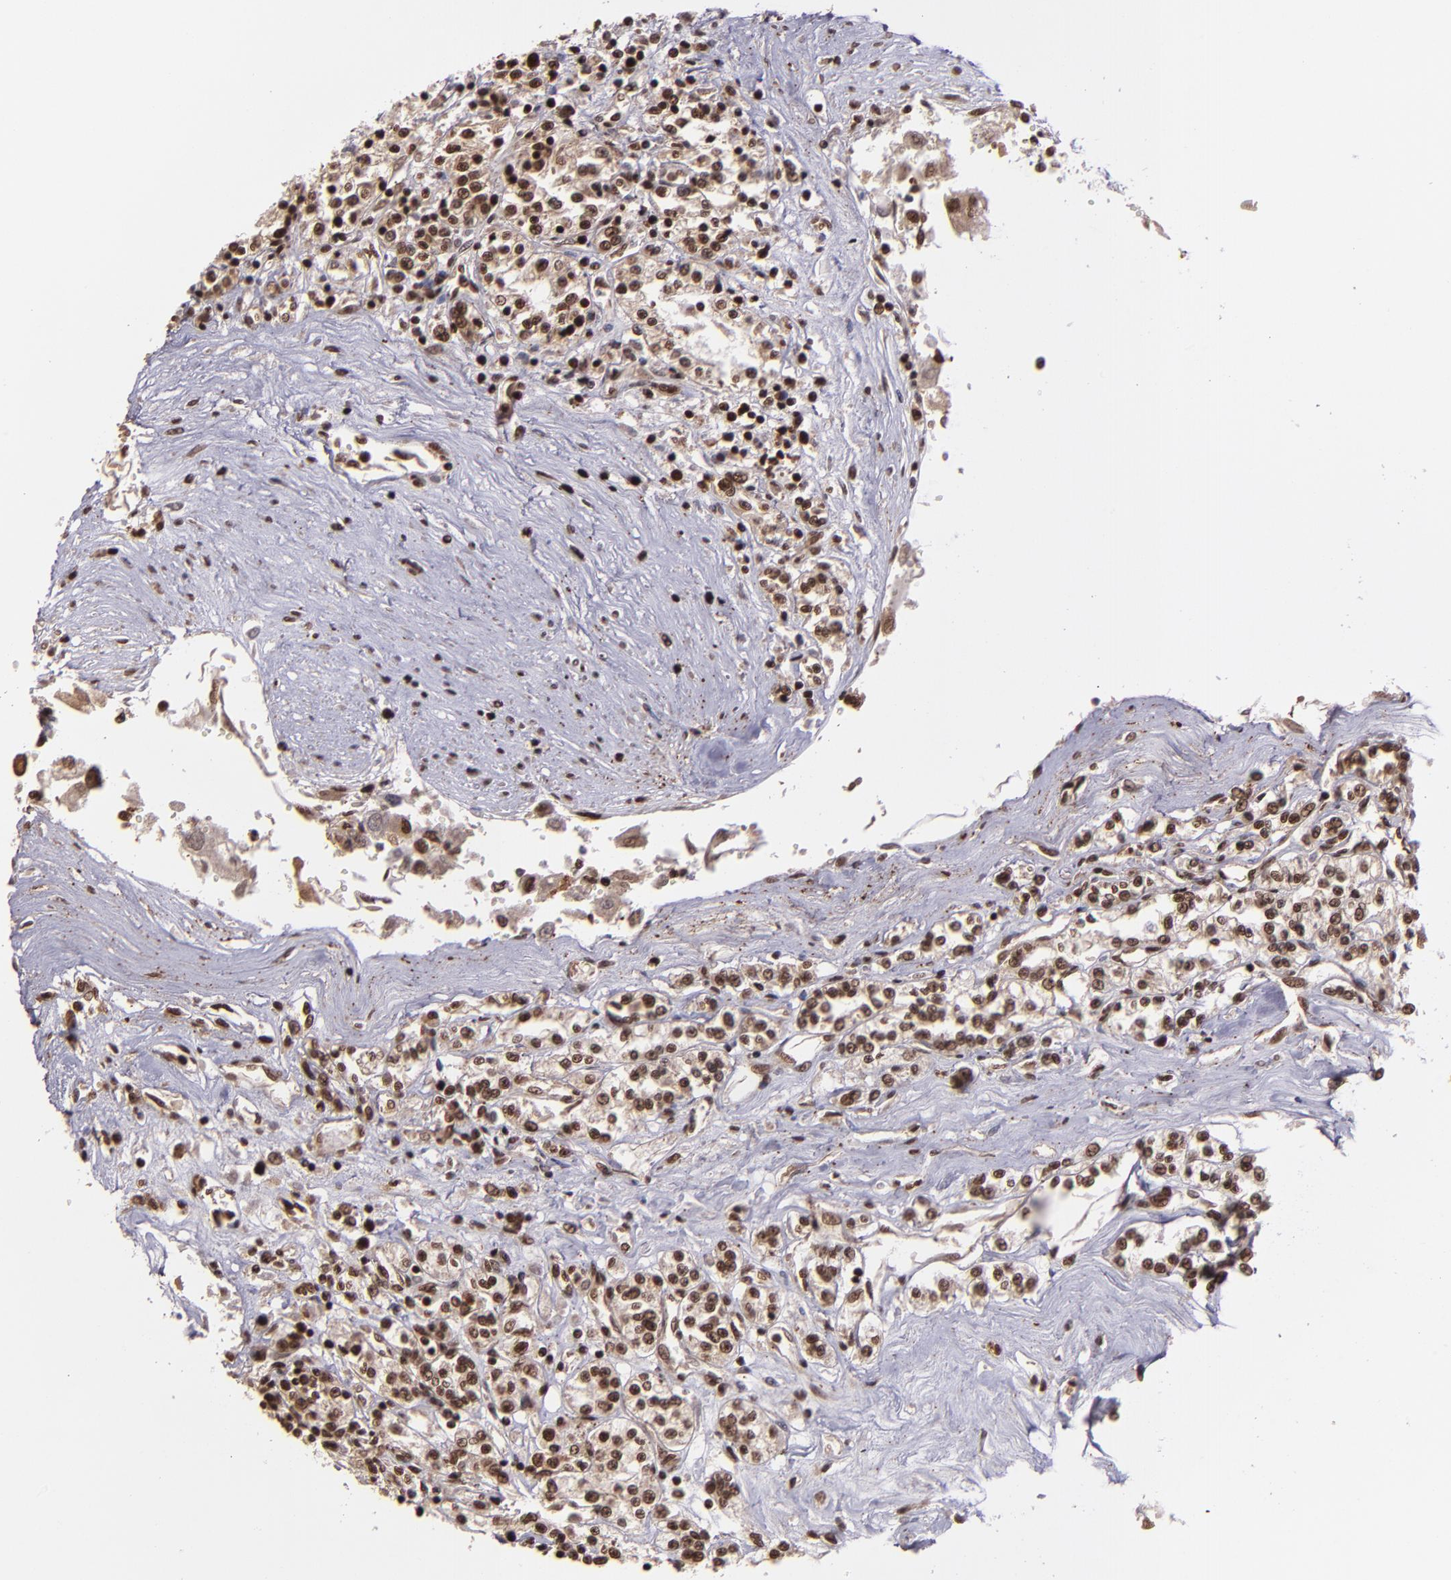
{"staining": {"intensity": "strong", "quantity": ">75%", "location": "nuclear"}, "tissue": "renal cancer", "cell_type": "Tumor cells", "image_type": "cancer", "snomed": [{"axis": "morphology", "description": "Adenocarcinoma, NOS"}, {"axis": "topography", "description": "Kidney"}], "caption": "Brown immunohistochemical staining in human renal adenocarcinoma reveals strong nuclear expression in about >75% of tumor cells.", "gene": "PQBP1", "patient": {"sex": "female", "age": 76}}